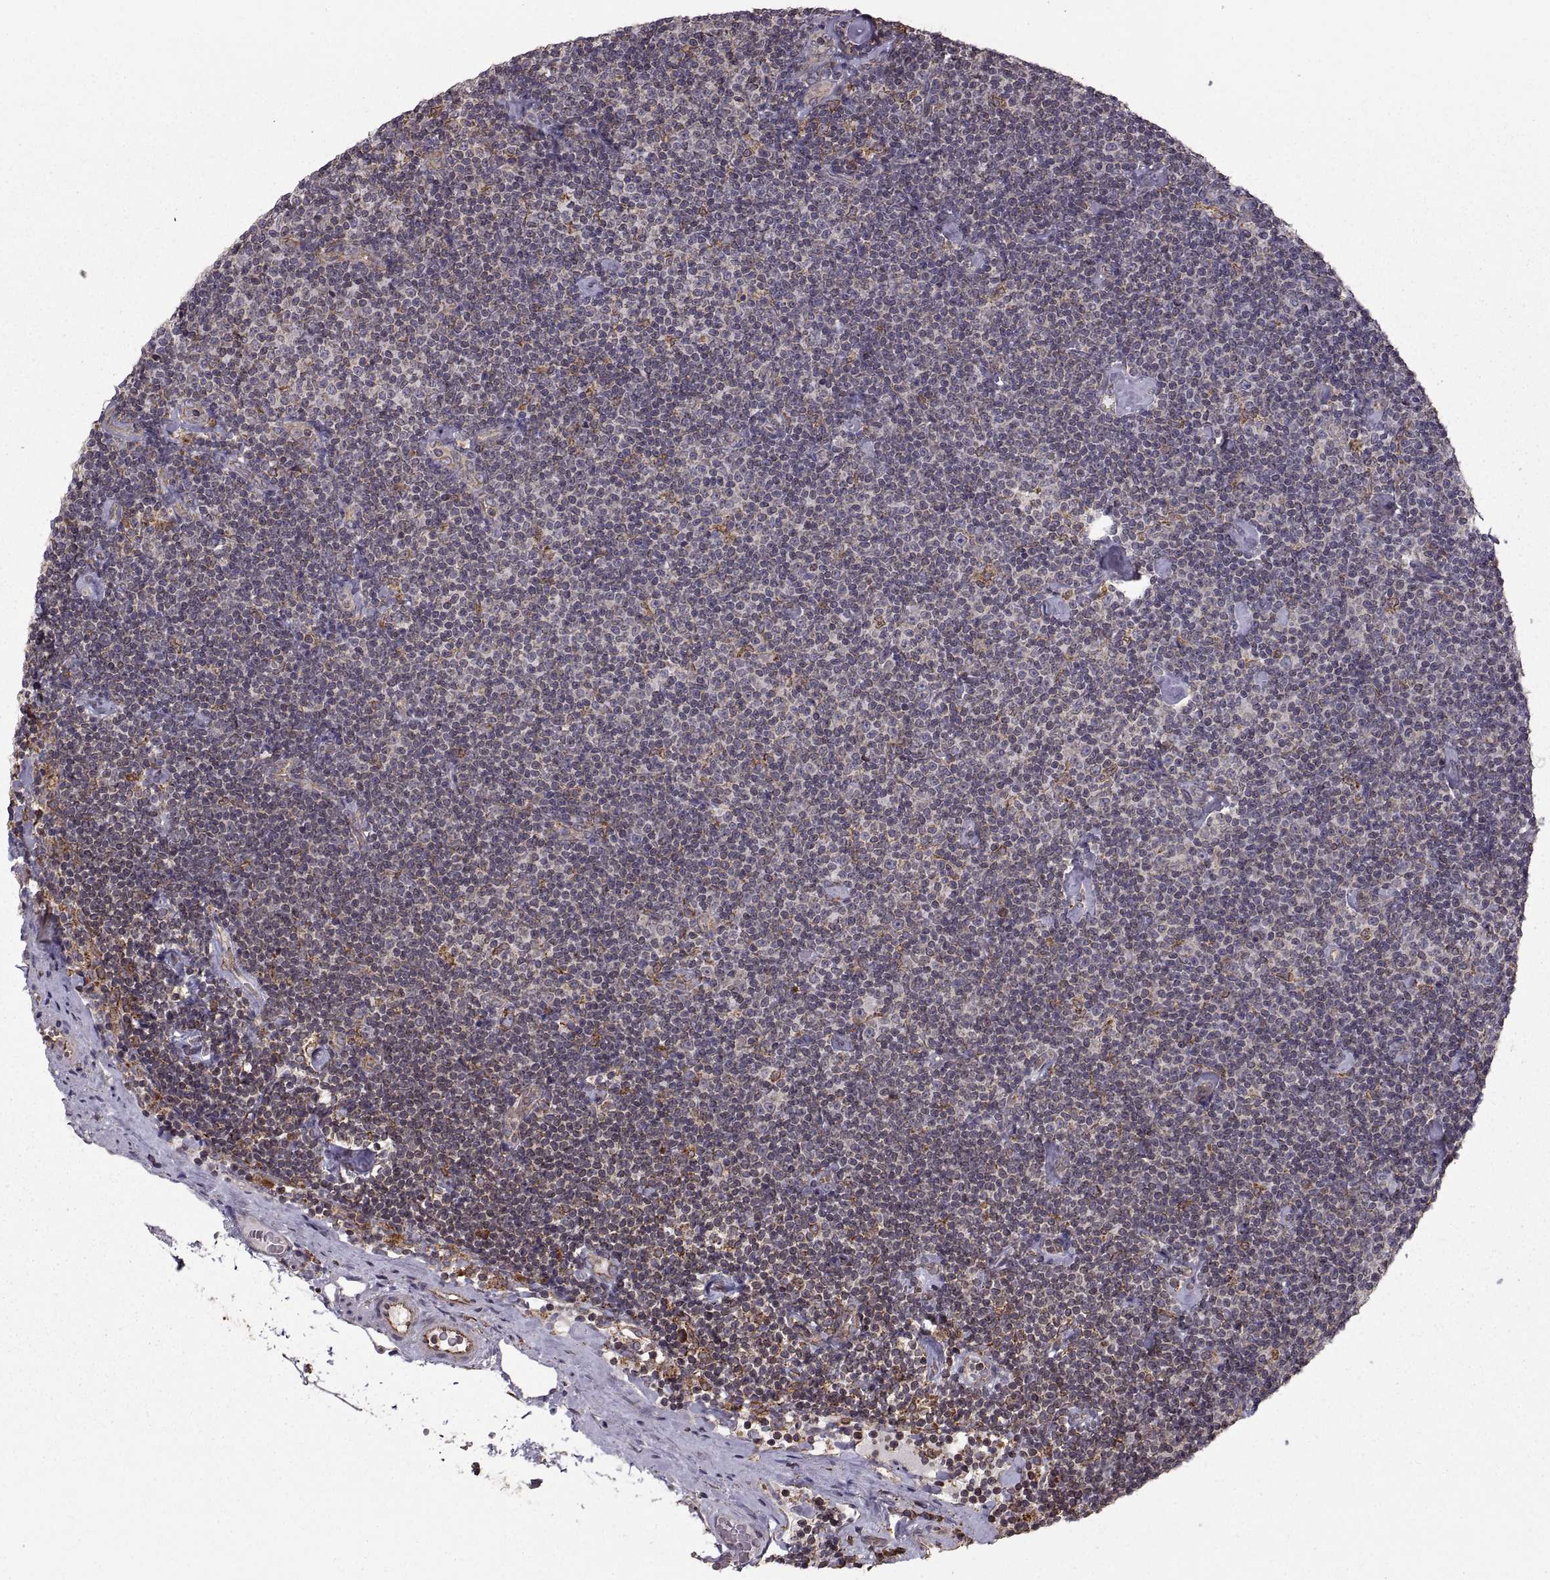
{"staining": {"intensity": "negative", "quantity": "none", "location": "none"}, "tissue": "lymphoma", "cell_type": "Tumor cells", "image_type": "cancer", "snomed": [{"axis": "morphology", "description": "Malignant lymphoma, non-Hodgkin's type, Low grade"}, {"axis": "topography", "description": "Lymph node"}], "caption": "Photomicrograph shows no significant protein expression in tumor cells of lymphoma.", "gene": "PDIA3", "patient": {"sex": "male", "age": 81}}